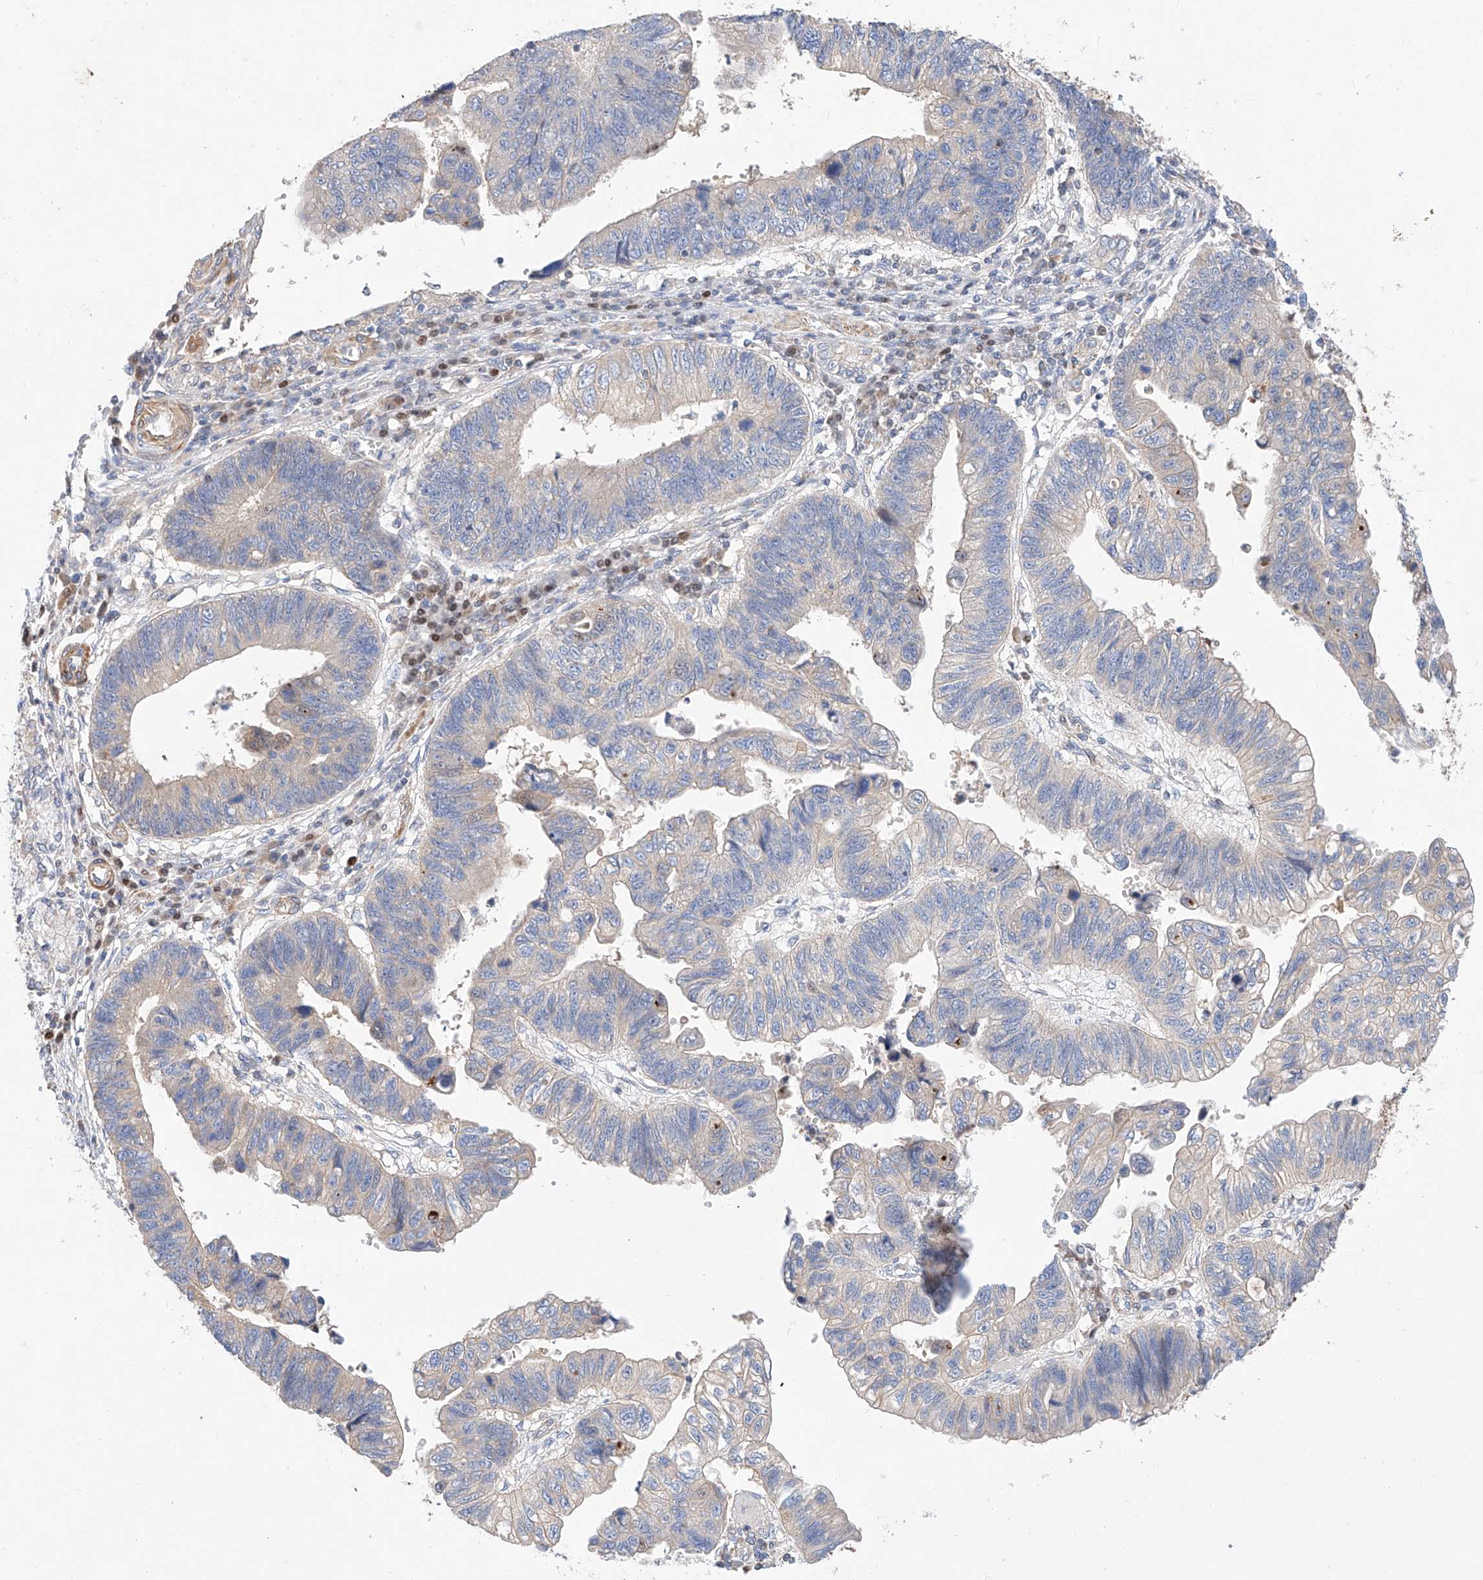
{"staining": {"intensity": "weak", "quantity": "<25%", "location": "cytoplasmic/membranous"}, "tissue": "stomach cancer", "cell_type": "Tumor cells", "image_type": "cancer", "snomed": [{"axis": "morphology", "description": "Adenocarcinoma, NOS"}, {"axis": "topography", "description": "Stomach"}], "caption": "Immunohistochemistry (IHC) image of human stomach cancer stained for a protein (brown), which displays no expression in tumor cells.", "gene": "C6orf118", "patient": {"sex": "male", "age": 59}}